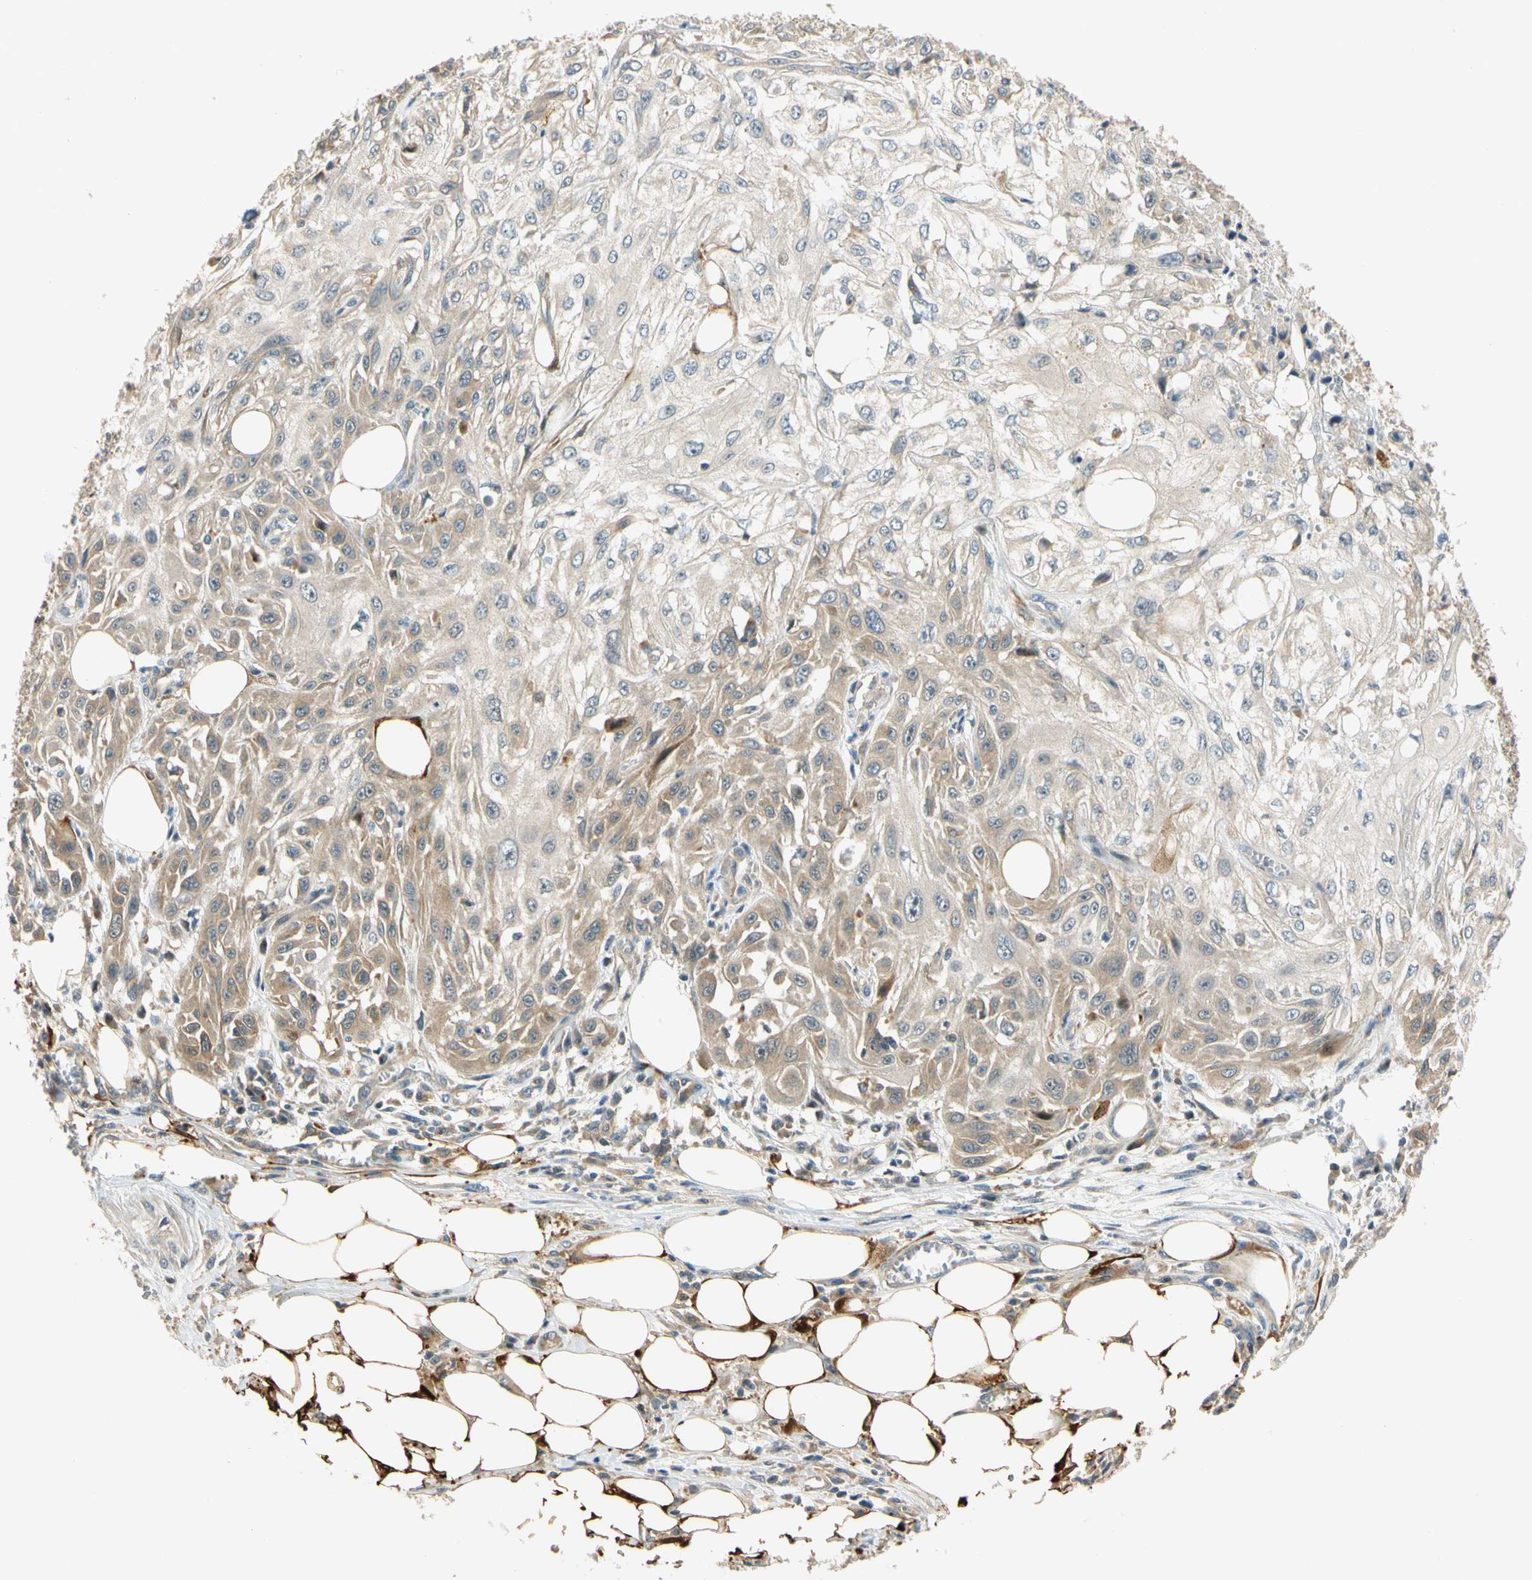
{"staining": {"intensity": "weak", "quantity": "25%-75%", "location": "cytoplasmic/membranous"}, "tissue": "skin cancer", "cell_type": "Tumor cells", "image_type": "cancer", "snomed": [{"axis": "morphology", "description": "Squamous cell carcinoma, NOS"}, {"axis": "topography", "description": "Skin"}], "caption": "Protein positivity by immunohistochemistry demonstrates weak cytoplasmic/membranous staining in approximately 25%-75% of tumor cells in skin squamous cell carcinoma.", "gene": "GATD1", "patient": {"sex": "male", "age": 75}}